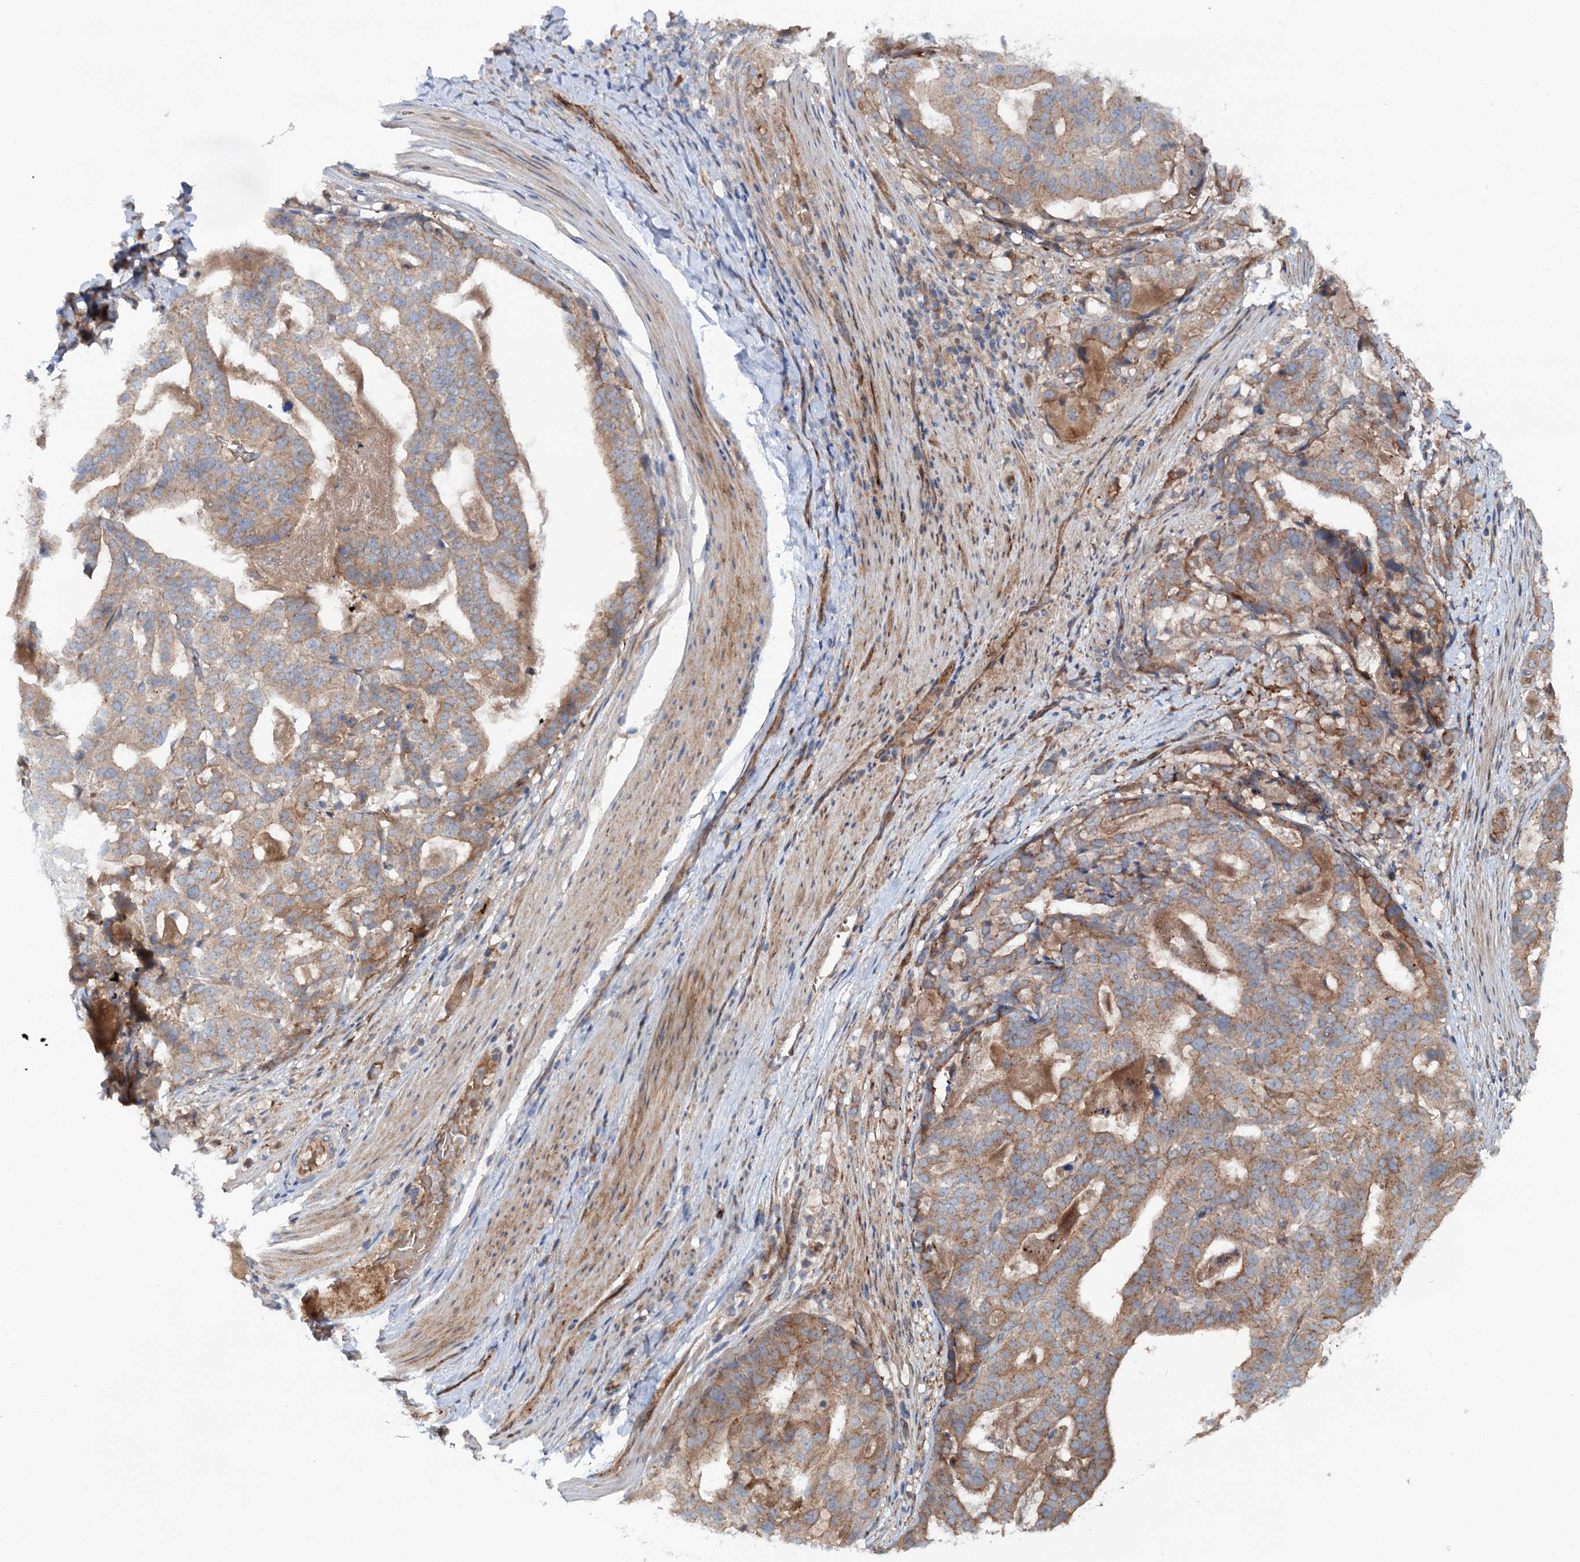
{"staining": {"intensity": "moderate", "quantity": "25%-75%", "location": "cytoplasmic/membranous"}, "tissue": "stomach cancer", "cell_type": "Tumor cells", "image_type": "cancer", "snomed": [{"axis": "morphology", "description": "Adenocarcinoma, NOS"}, {"axis": "topography", "description": "Stomach"}], "caption": "A photomicrograph showing moderate cytoplasmic/membranous positivity in approximately 25%-75% of tumor cells in stomach adenocarcinoma, as visualized by brown immunohistochemical staining.", "gene": "ADGRG4", "patient": {"sex": "male", "age": 48}}